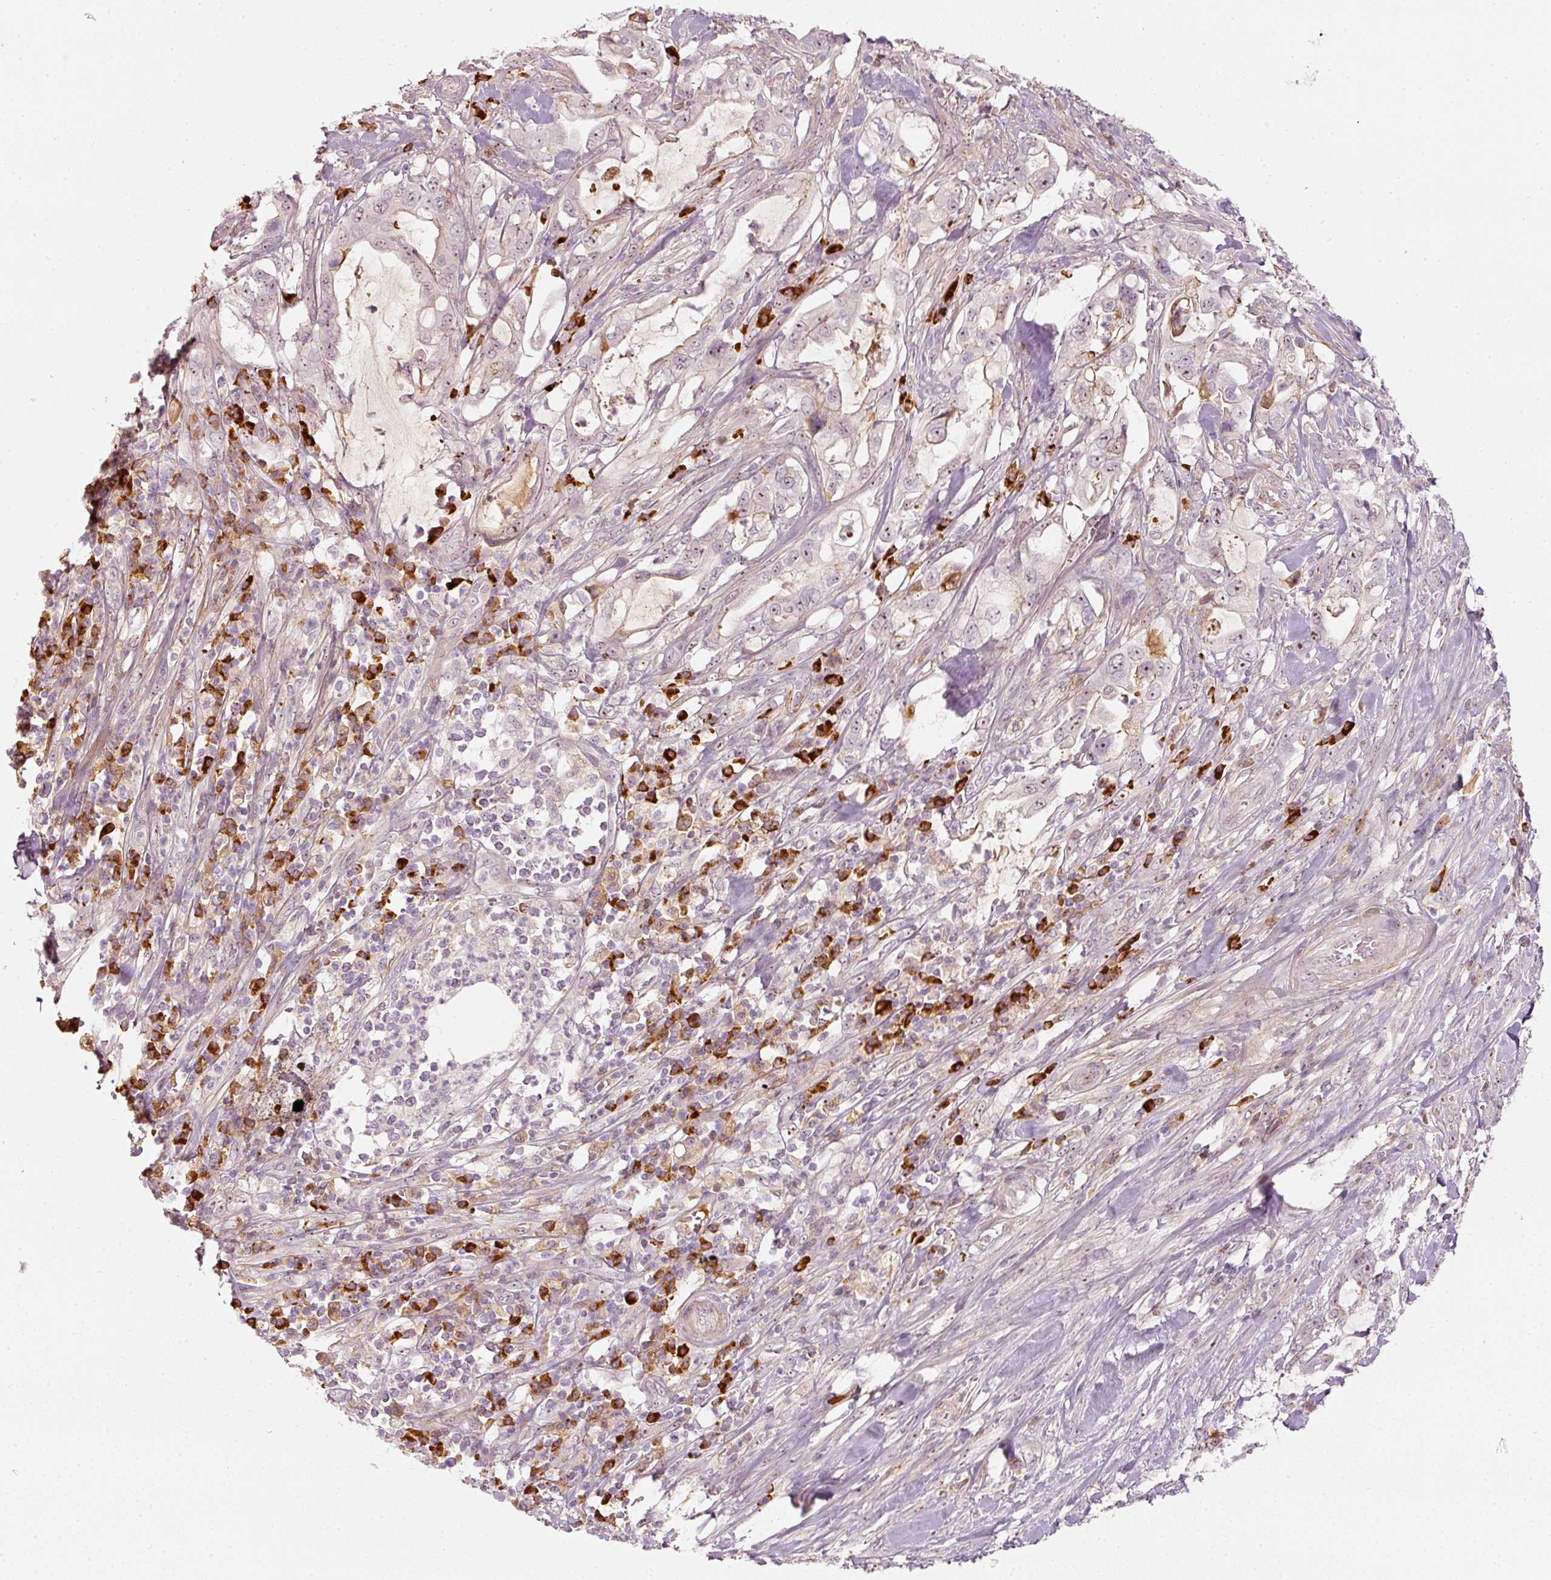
{"staining": {"intensity": "negative", "quantity": "none", "location": "none"}, "tissue": "pancreatic cancer", "cell_type": "Tumor cells", "image_type": "cancer", "snomed": [{"axis": "morphology", "description": "Adenocarcinoma, NOS"}, {"axis": "topography", "description": "Pancreas"}], "caption": "Micrograph shows no protein expression in tumor cells of pancreatic adenocarcinoma tissue.", "gene": "VCAM1", "patient": {"sex": "female", "age": 61}}